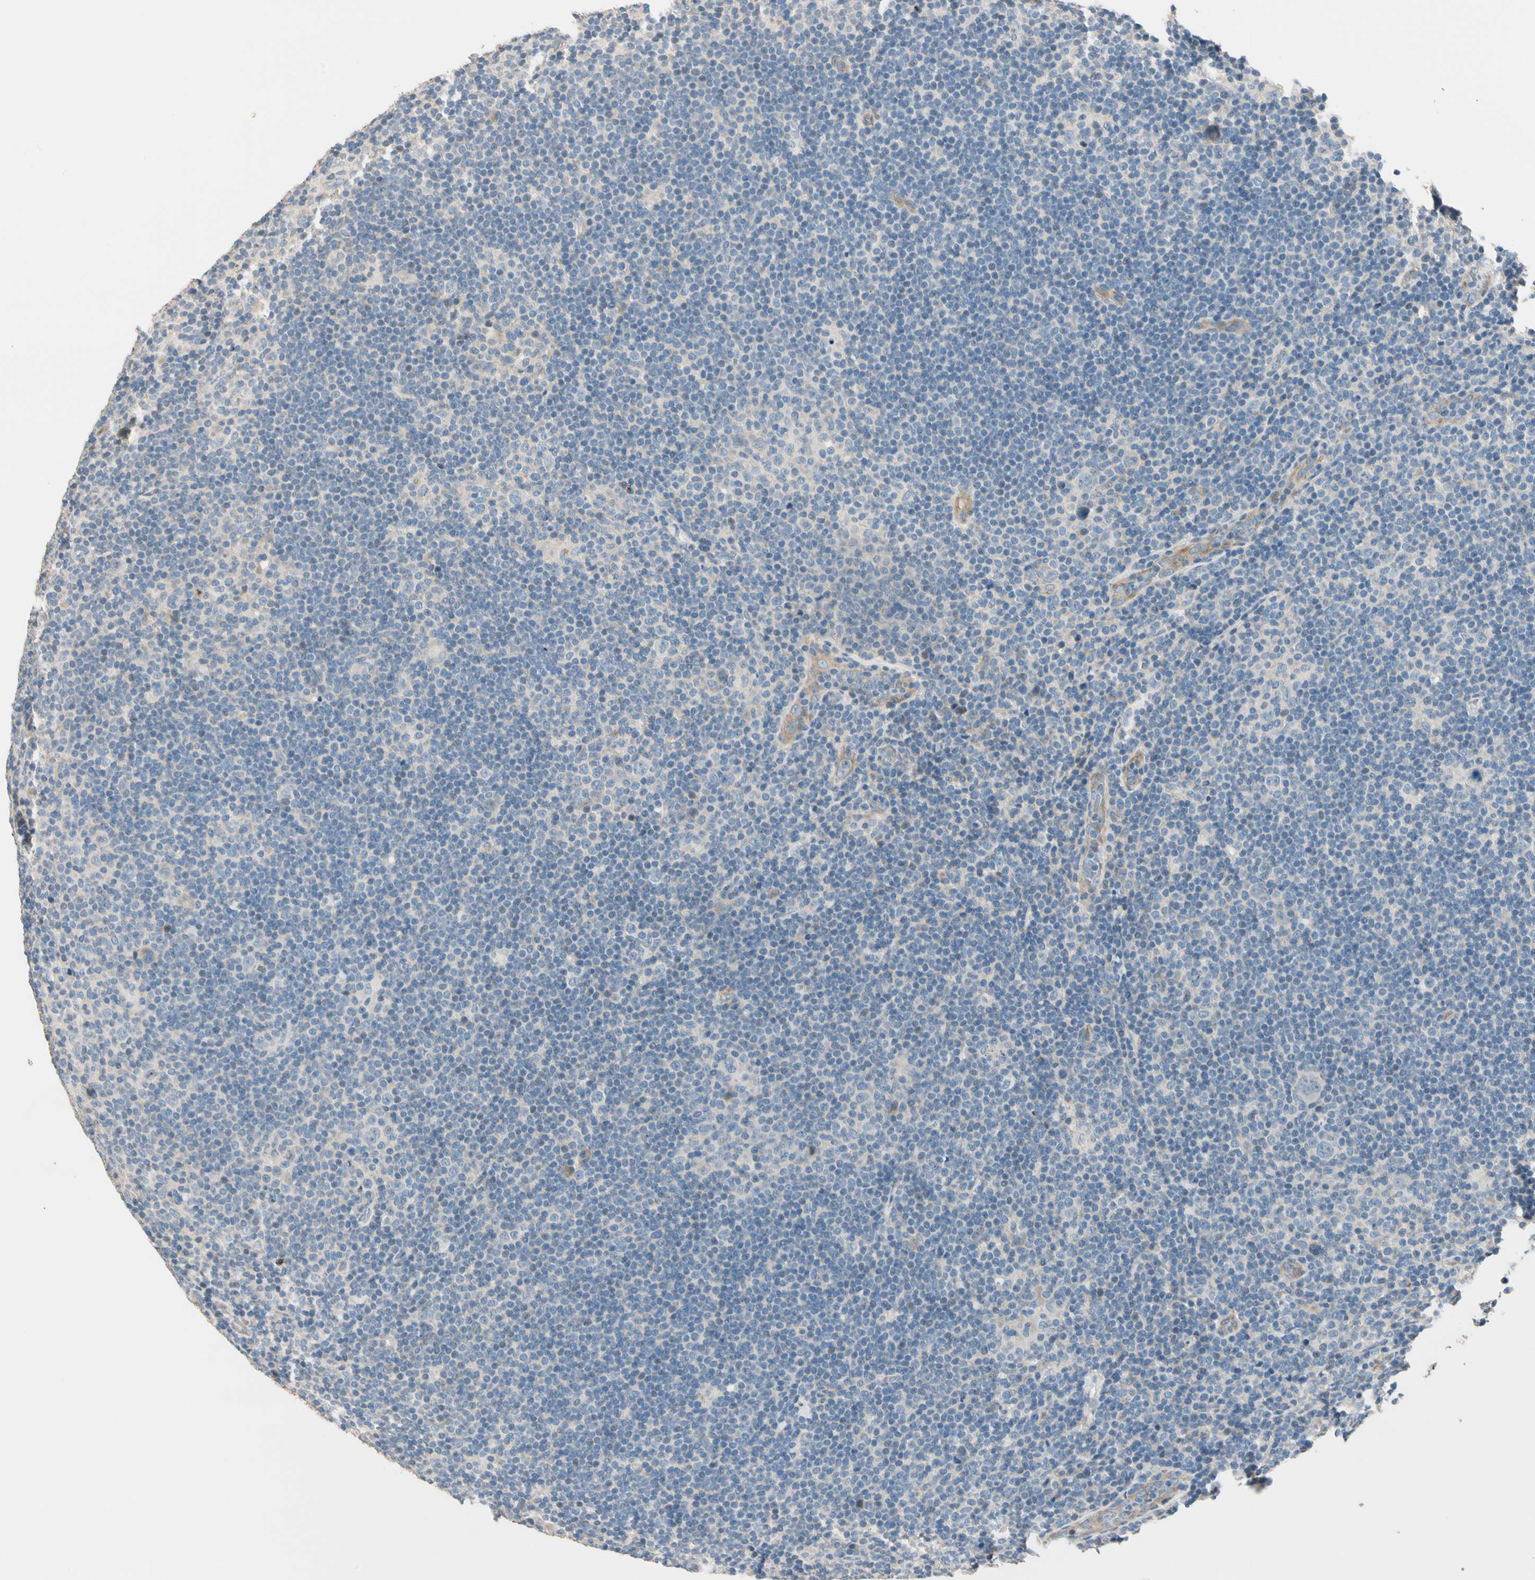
{"staining": {"intensity": "negative", "quantity": "none", "location": "none"}, "tissue": "lymphoma", "cell_type": "Tumor cells", "image_type": "cancer", "snomed": [{"axis": "morphology", "description": "Hodgkin's disease, NOS"}, {"axis": "topography", "description": "Lymph node"}], "caption": "Immunohistochemistry of lymphoma displays no positivity in tumor cells. (DAB (3,3'-diaminobenzidine) IHC with hematoxylin counter stain).", "gene": "GPR153", "patient": {"sex": "female", "age": 57}}